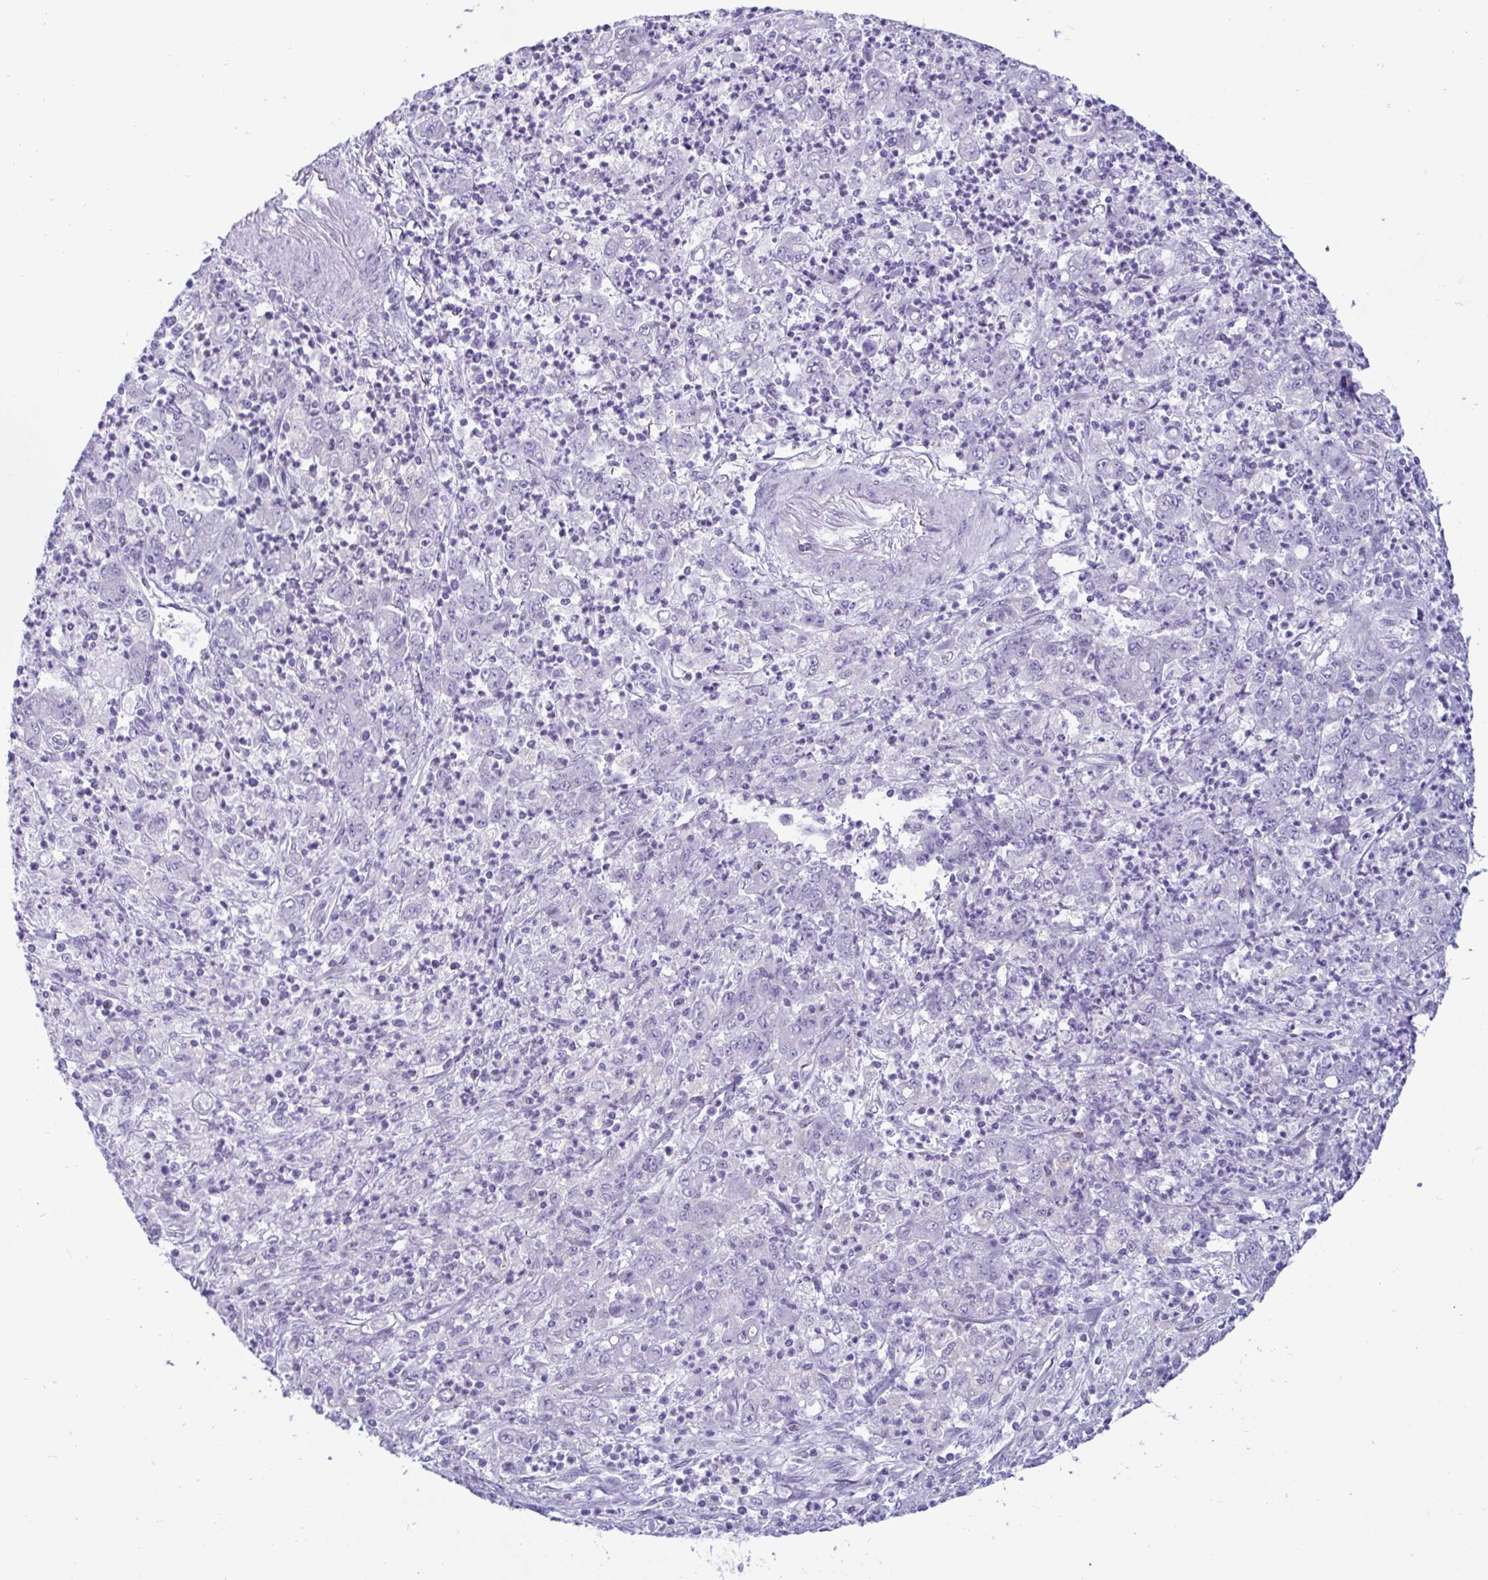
{"staining": {"intensity": "negative", "quantity": "none", "location": "none"}, "tissue": "stomach cancer", "cell_type": "Tumor cells", "image_type": "cancer", "snomed": [{"axis": "morphology", "description": "Adenocarcinoma, NOS"}, {"axis": "topography", "description": "Stomach, lower"}], "caption": "High power microscopy image of an IHC image of adenocarcinoma (stomach), revealing no significant expression in tumor cells.", "gene": "SREBF1", "patient": {"sex": "female", "age": 71}}